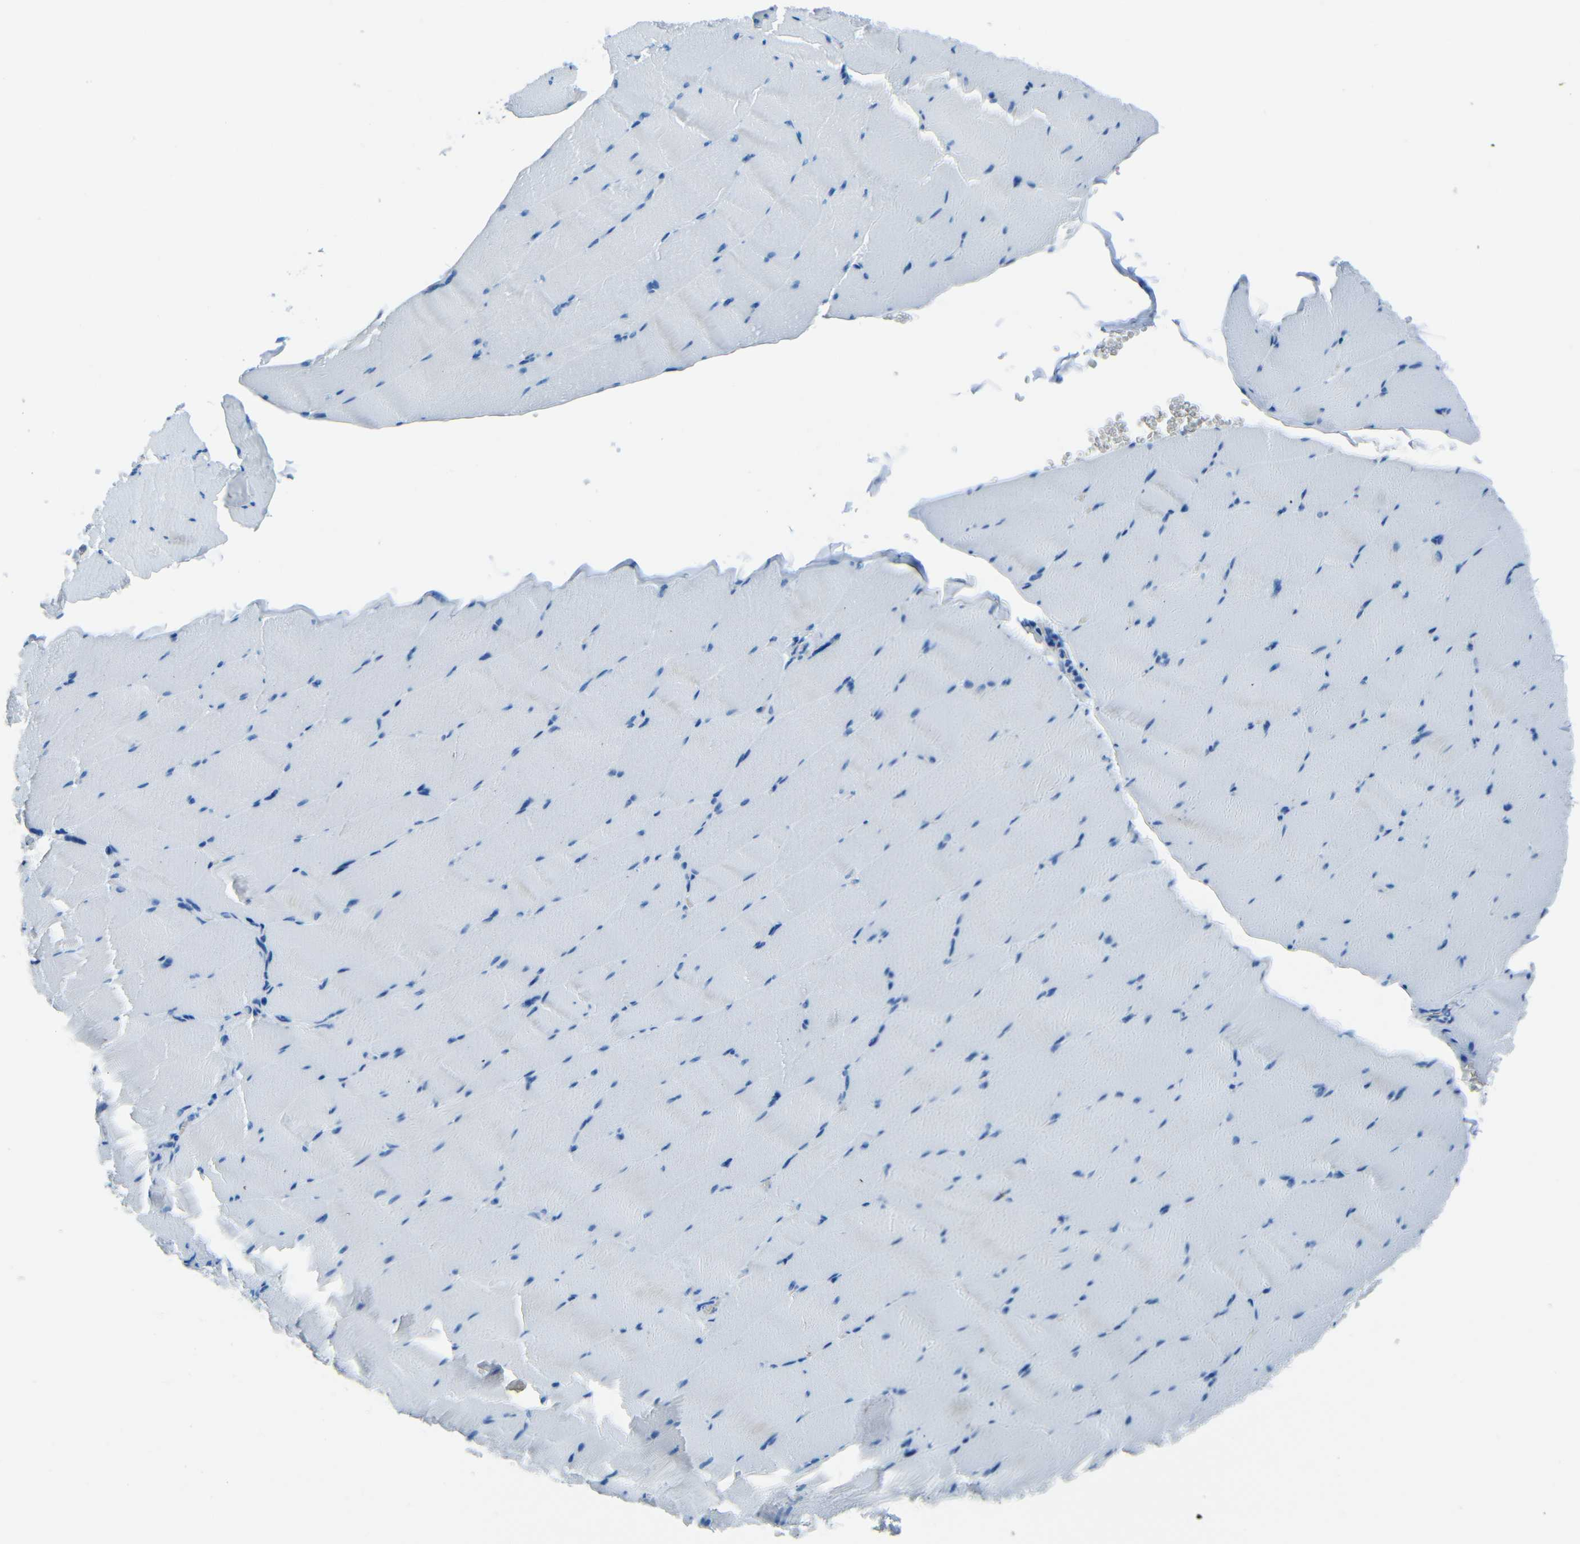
{"staining": {"intensity": "negative", "quantity": "none", "location": "none"}, "tissue": "skeletal muscle", "cell_type": "Myocytes", "image_type": "normal", "snomed": [{"axis": "morphology", "description": "Normal tissue, NOS"}, {"axis": "topography", "description": "Skeletal muscle"}], "caption": "Immunohistochemistry (IHC) photomicrograph of benign skeletal muscle stained for a protein (brown), which shows no staining in myocytes.", "gene": "FBN2", "patient": {"sex": "male", "age": 62}}